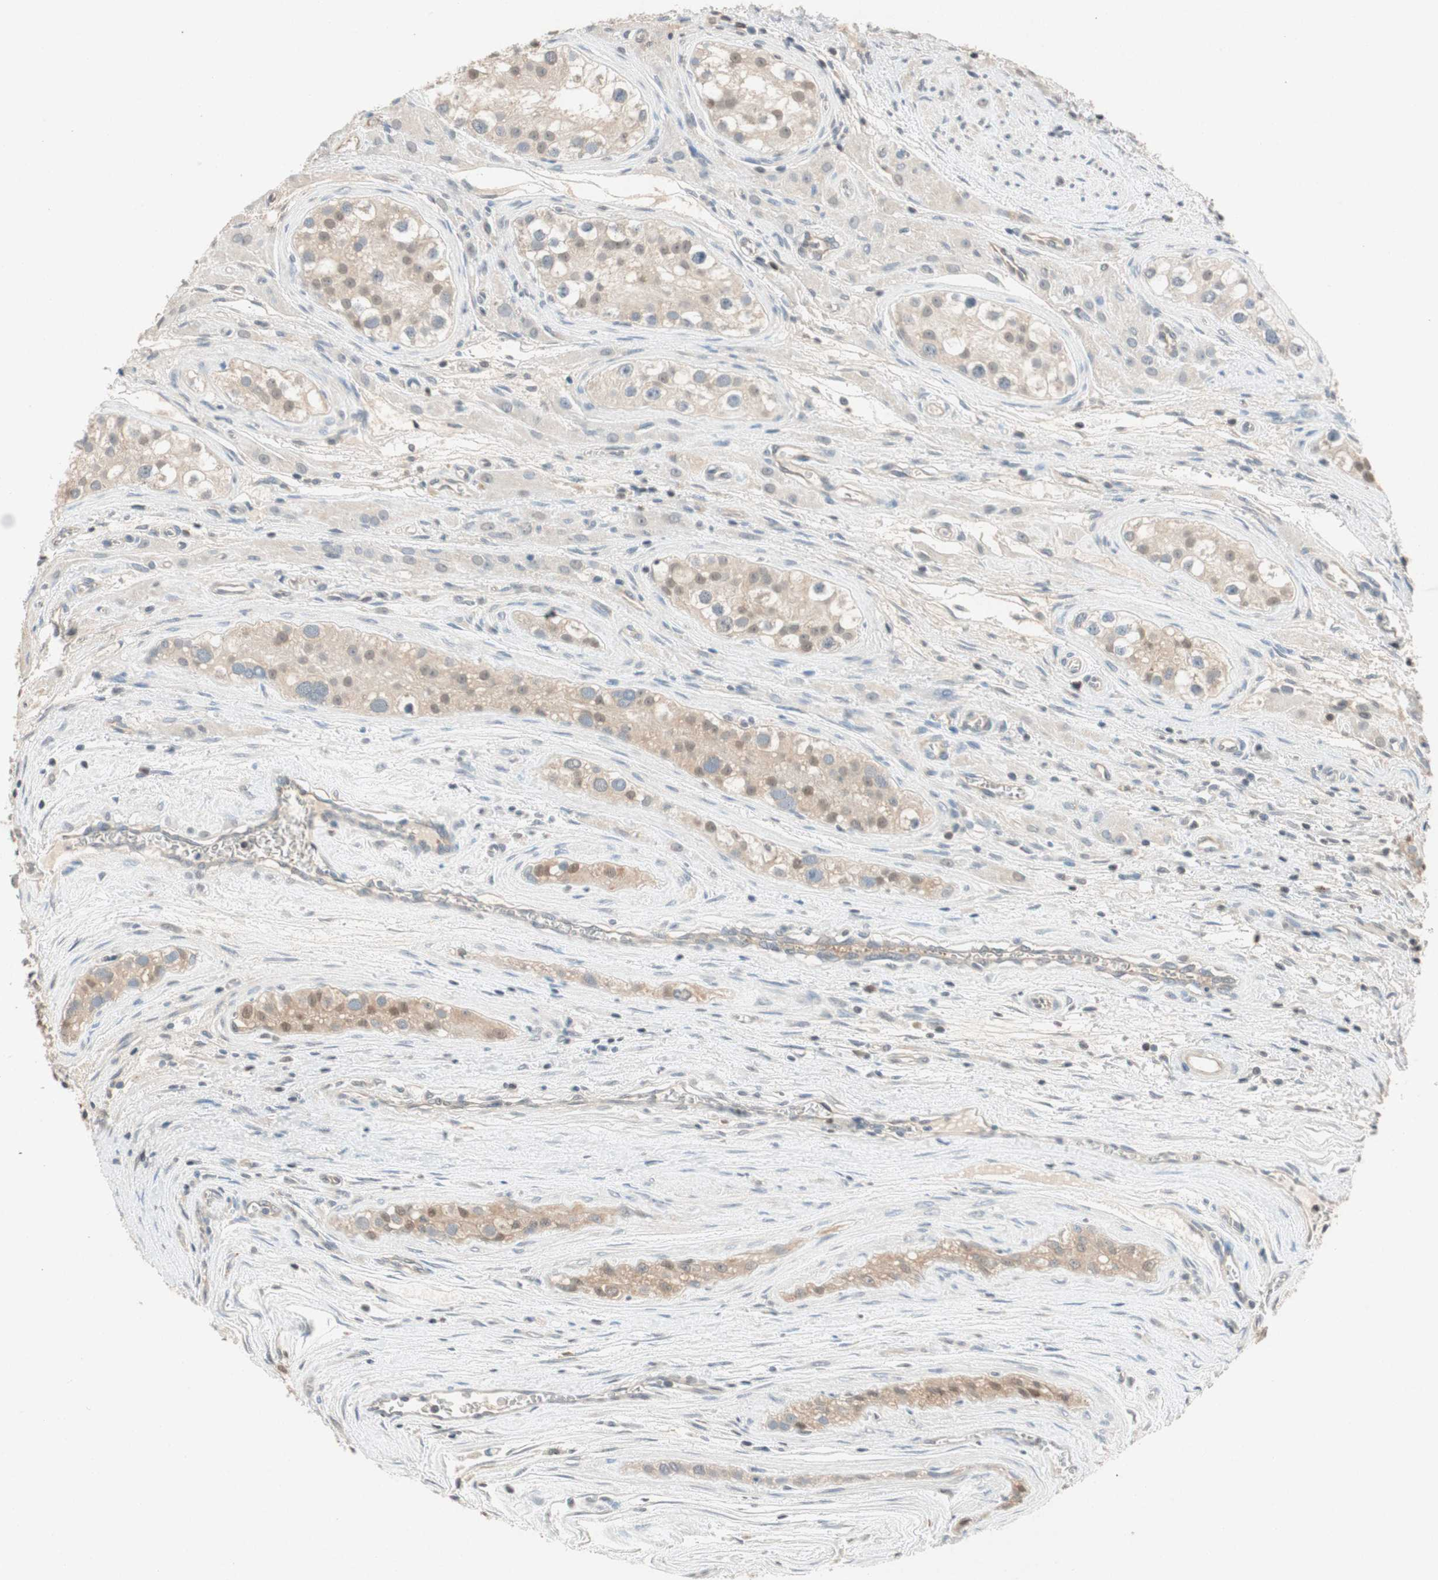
{"staining": {"intensity": "weak", "quantity": "25%-75%", "location": "cytoplasmic/membranous,nuclear"}, "tissue": "testis cancer", "cell_type": "Tumor cells", "image_type": "cancer", "snomed": [{"axis": "morphology", "description": "Carcinoma, Embryonal, NOS"}, {"axis": "topography", "description": "Testis"}], "caption": "Protein expression analysis of testis embryonal carcinoma shows weak cytoplasmic/membranous and nuclear staining in about 25%-75% of tumor cells. The staining was performed using DAB (3,3'-diaminobenzidine), with brown indicating positive protein expression. Nuclei are stained blue with hematoxylin.", "gene": "SERPINB5", "patient": {"sex": "male", "age": 28}}